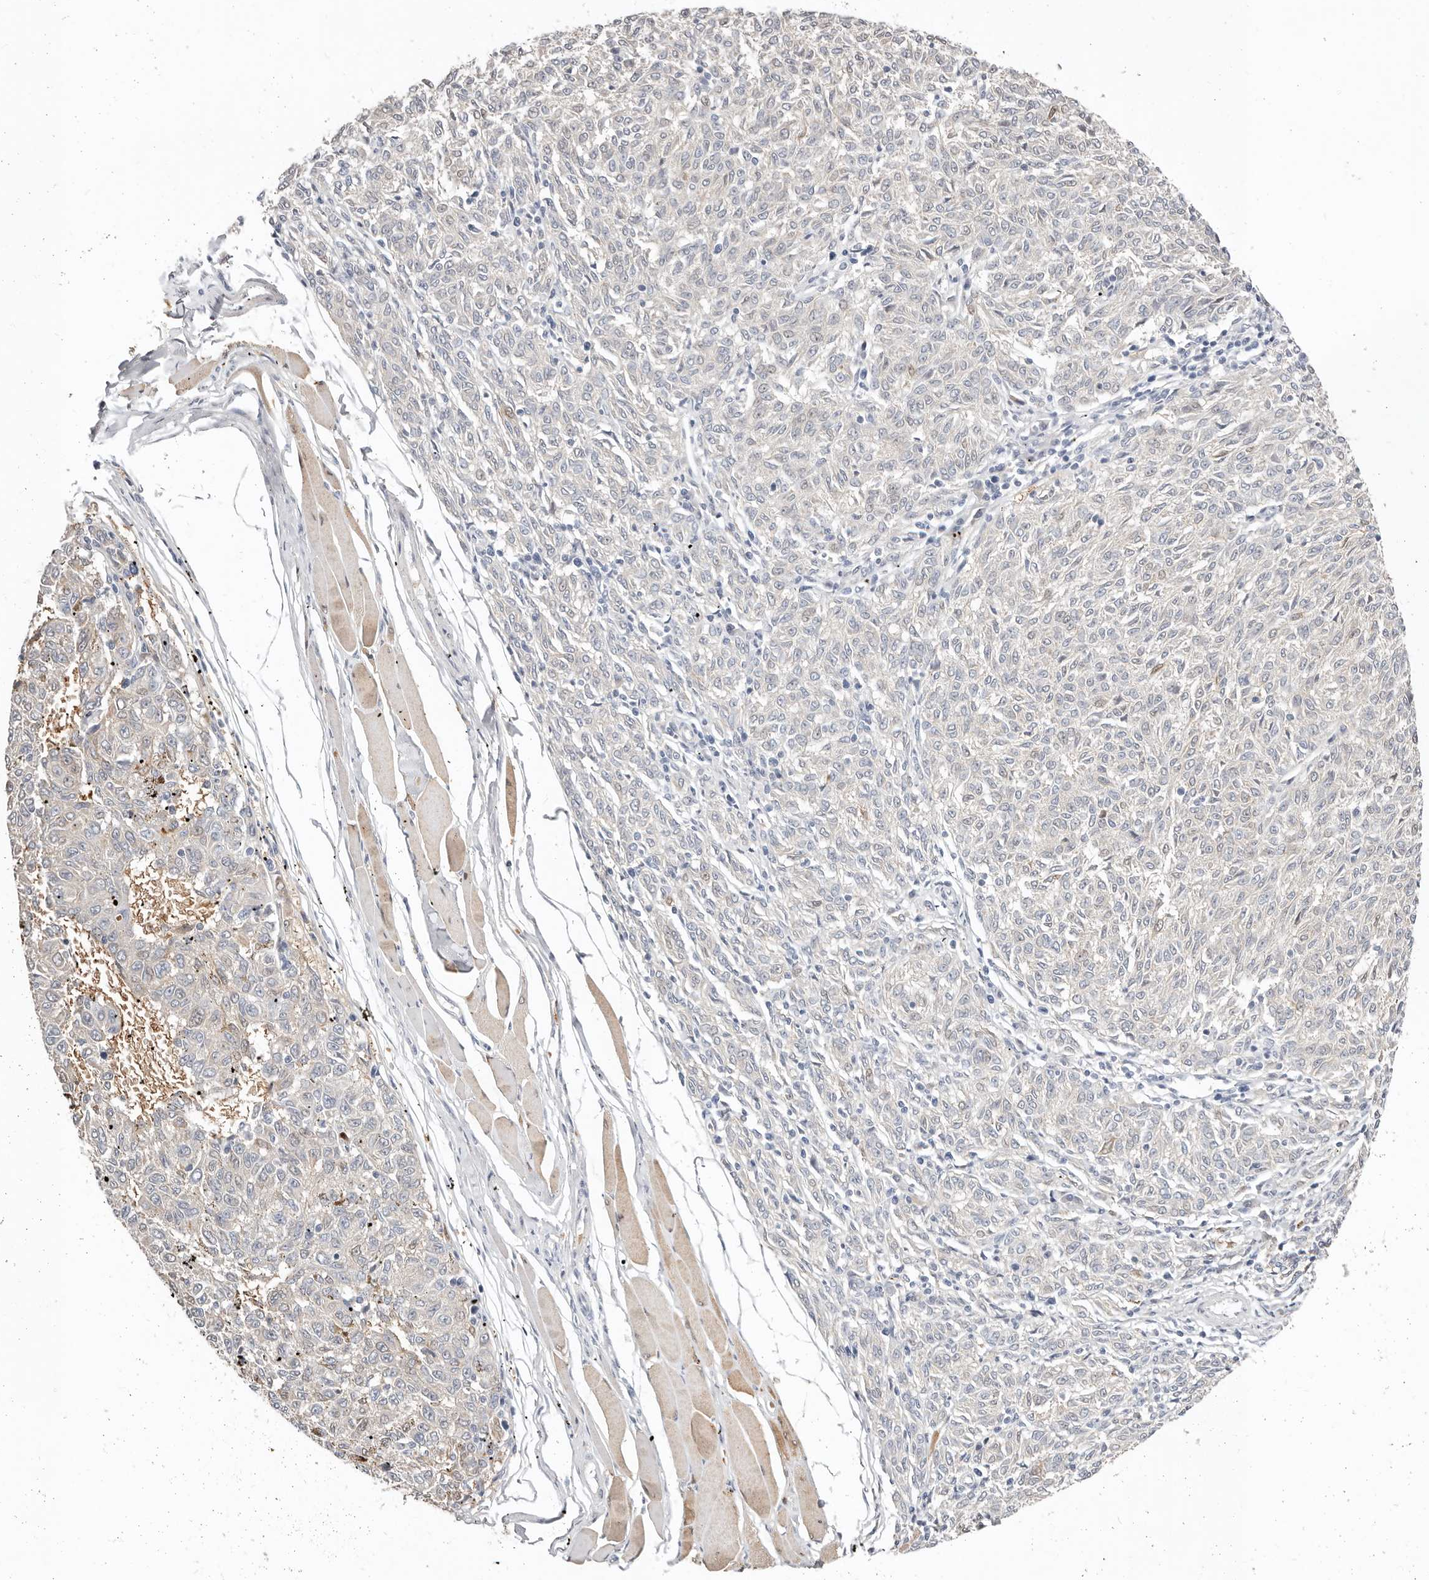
{"staining": {"intensity": "negative", "quantity": "none", "location": "none"}, "tissue": "melanoma", "cell_type": "Tumor cells", "image_type": "cancer", "snomed": [{"axis": "morphology", "description": "Malignant melanoma, NOS"}, {"axis": "topography", "description": "Skin"}], "caption": "Immunohistochemical staining of human malignant melanoma shows no significant positivity in tumor cells. (Brightfield microscopy of DAB immunohistochemistry (IHC) at high magnification).", "gene": "TMEM63B", "patient": {"sex": "female", "age": 72}}